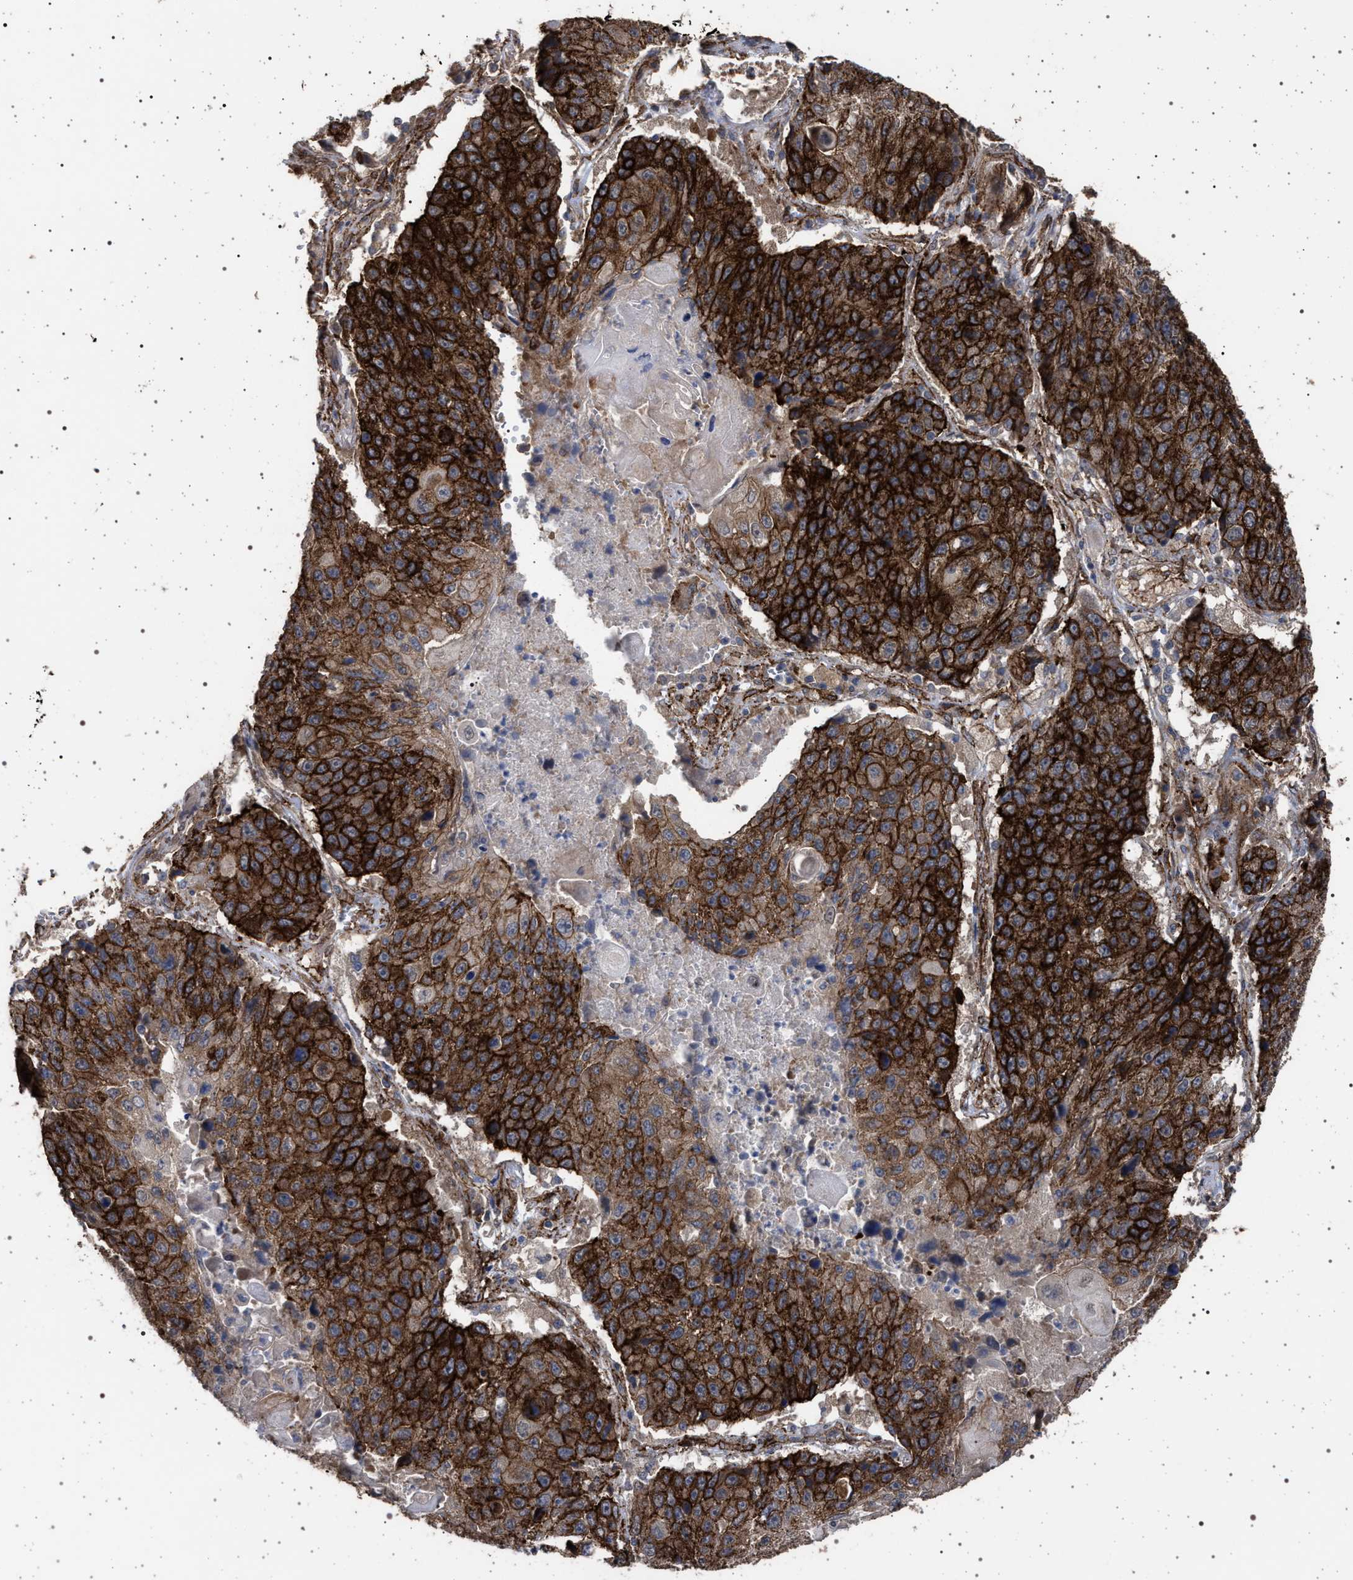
{"staining": {"intensity": "strong", "quantity": ">75%", "location": "cytoplasmic/membranous"}, "tissue": "lung cancer", "cell_type": "Tumor cells", "image_type": "cancer", "snomed": [{"axis": "morphology", "description": "Squamous cell carcinoma, NOS"}, {"axis": "topography", "description": "Lung"}], "caption": "Protein expression by IHC exhibits strong cytoplasmic/membranous staining in about >75% of tumor cells in squamous cell carcinoma (lung).", "gene": "IFT20", "patient": {"sex": "male", "age": 61}}